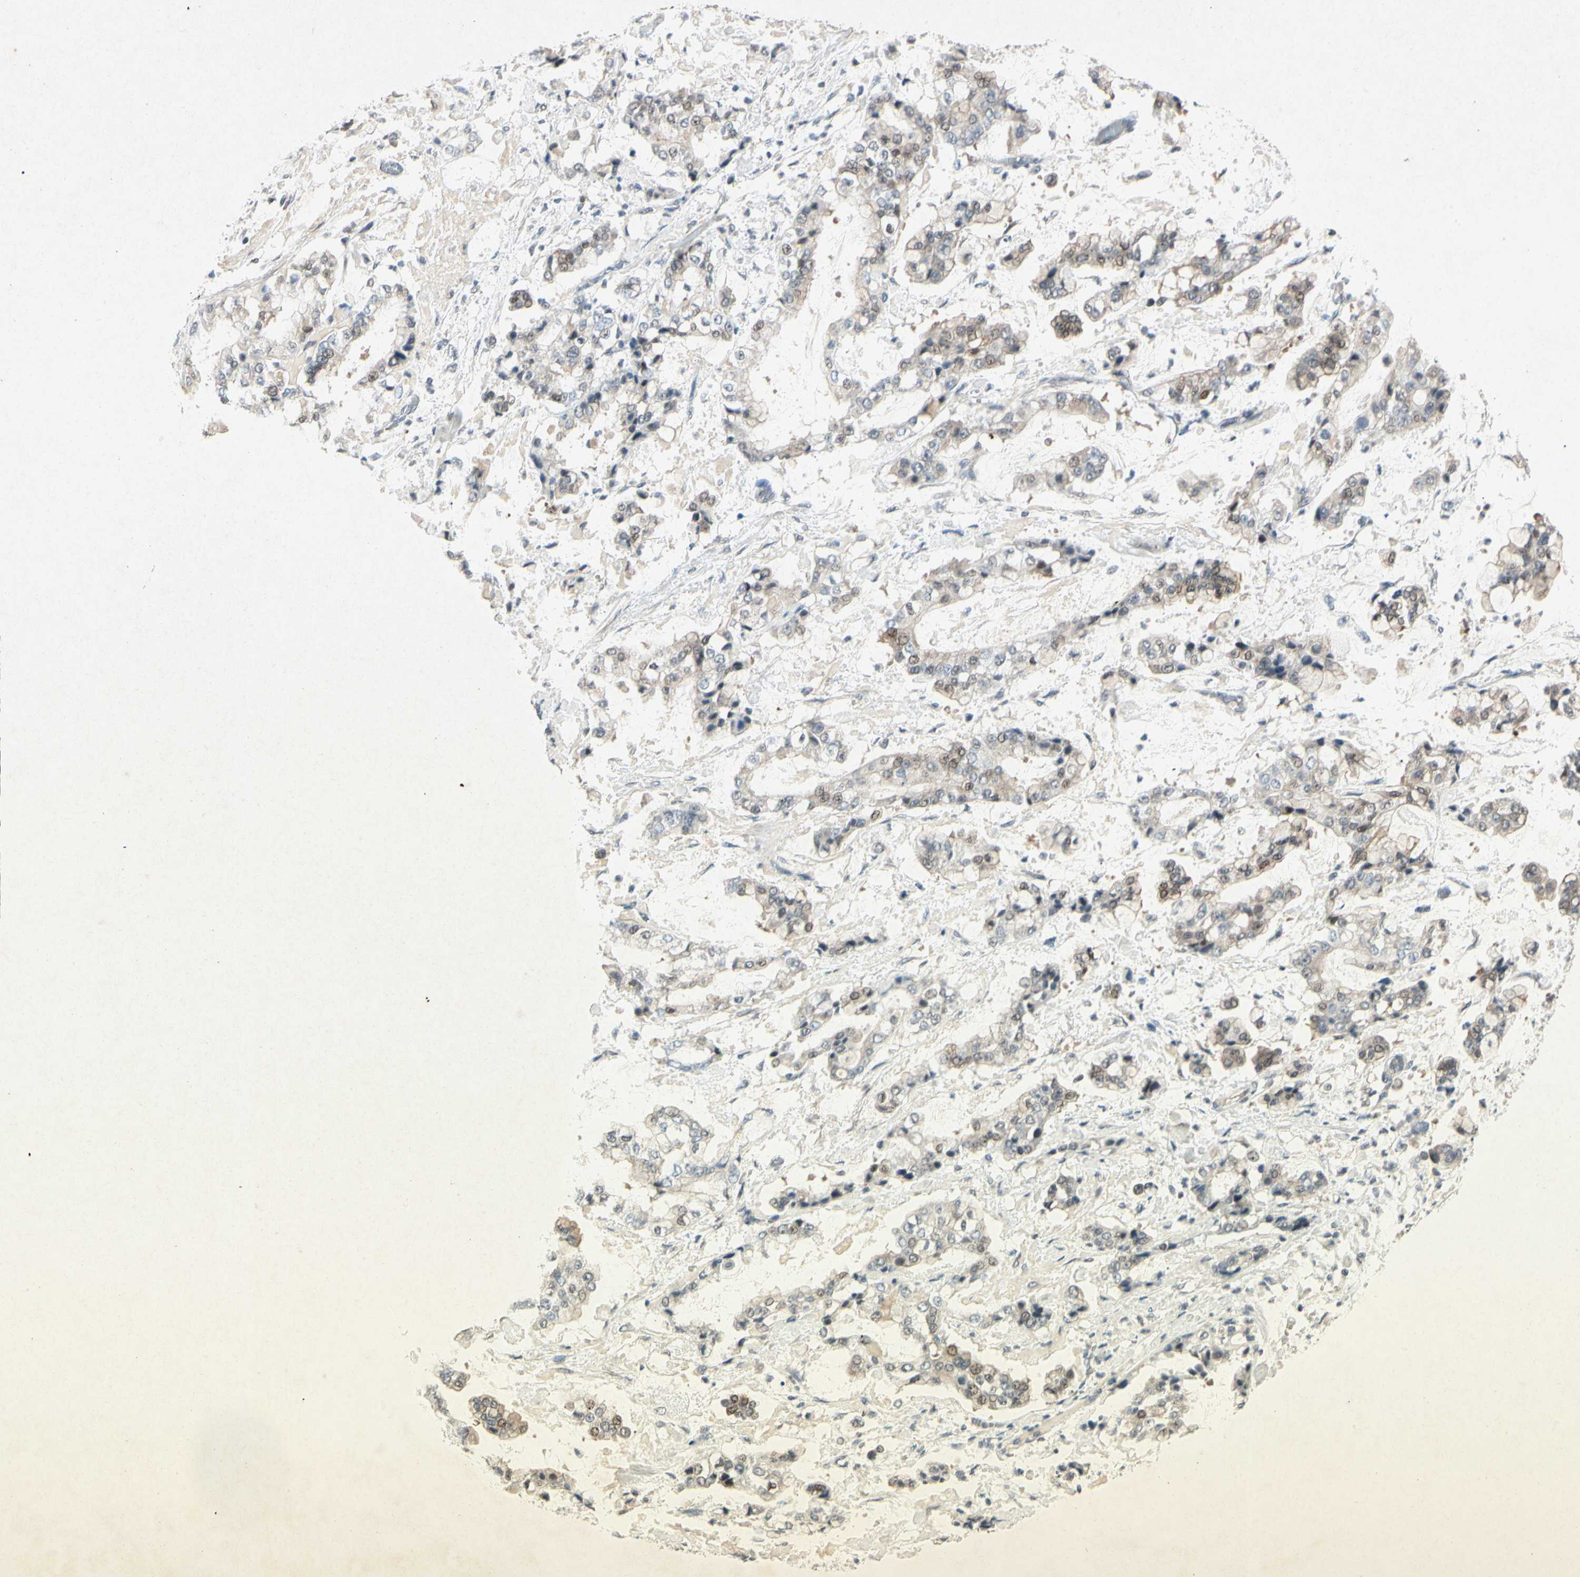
{"staining": {"intensity": "weak", "quantity": "25%-75%", "location": "cytoplasmic/membranous,nuclear"}, "tissue": "stomach cancer", "cell_type": "Tumor cells", "image_type": "cancer", "snomed": [{"axis": "morphology", "description": "Normal tissue, NOS"}, {"axis": "morphology", "description": "Adenocarcinoma, NOS"}, {"axis": "topography", "description": "Stomach, upper"}, {"axis": "topography", "description": "Stomach"}], "caption": "Protein staining shows weak cytoplasmic/membranous and nuclear positivity in about 25%-75% of tumor cells in stomach cancer (adenocarcinoma). (Brightfield microscopy of DAB IHC at high magnification).", "gene": "HSPA1B", "patient": {"sex": "male", "age": 76}}